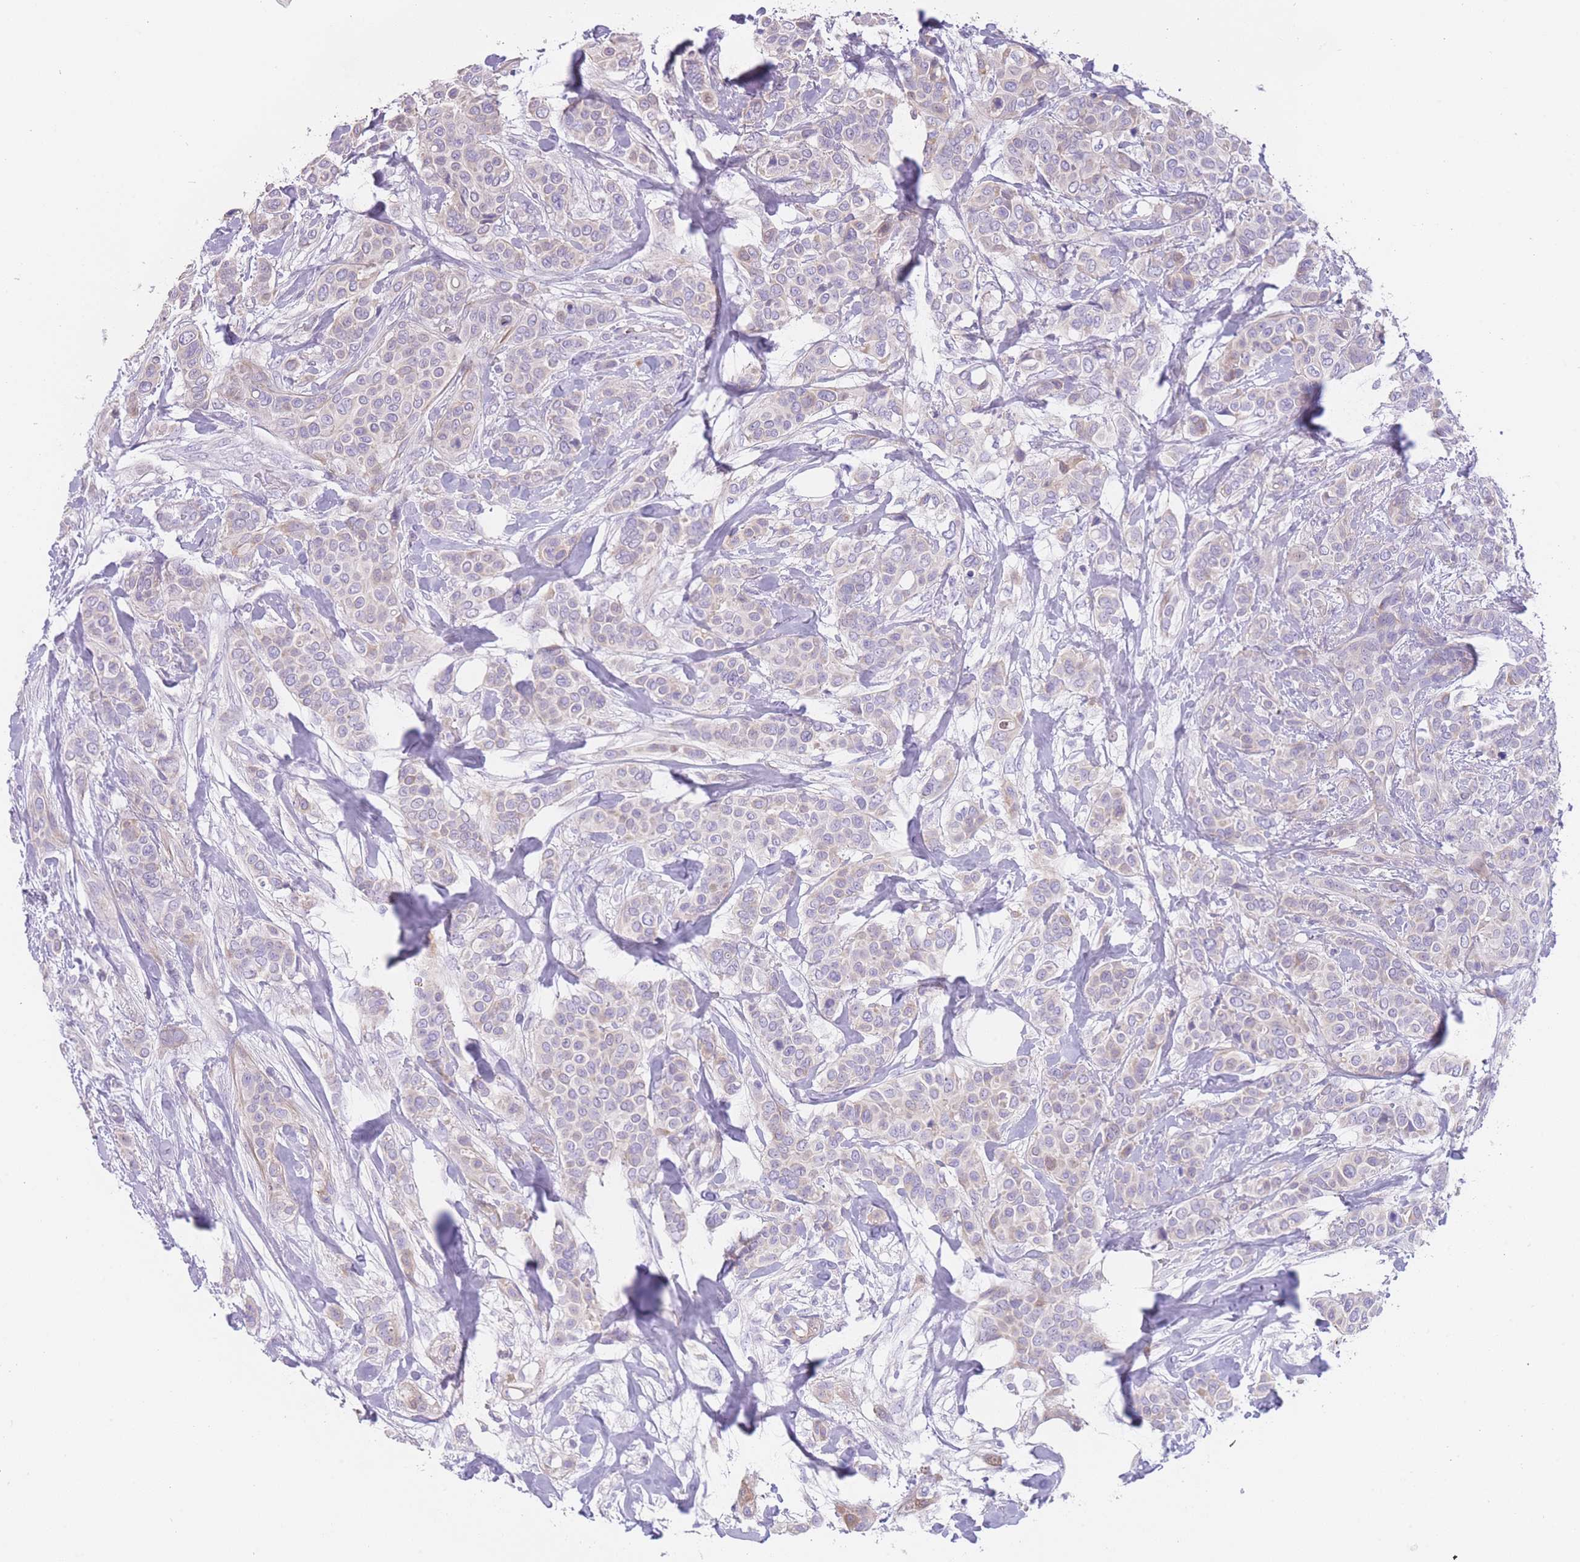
{"staining": {"intensity": "negative", "quantity": "none", "location": "none"}, "tissue": "breast cancer", "cell_type": "Tumor cells", "image_type": "cancer", "snomed": [{"axis": "morphology", "description": "Lobular carcinoma"}, {"axis": "topography", "description": "Breast"}], "caption": "Breast cancer (lobular carcinoma) was stained to show a protein in brown. There is no significant positivity in tumor cells. The staining is performed using DAB brown chromogen with nuclei counter-stained in using hematoxylin.", "gene": "IMPG1", "patient": {"sex": "female", "age": 51}}